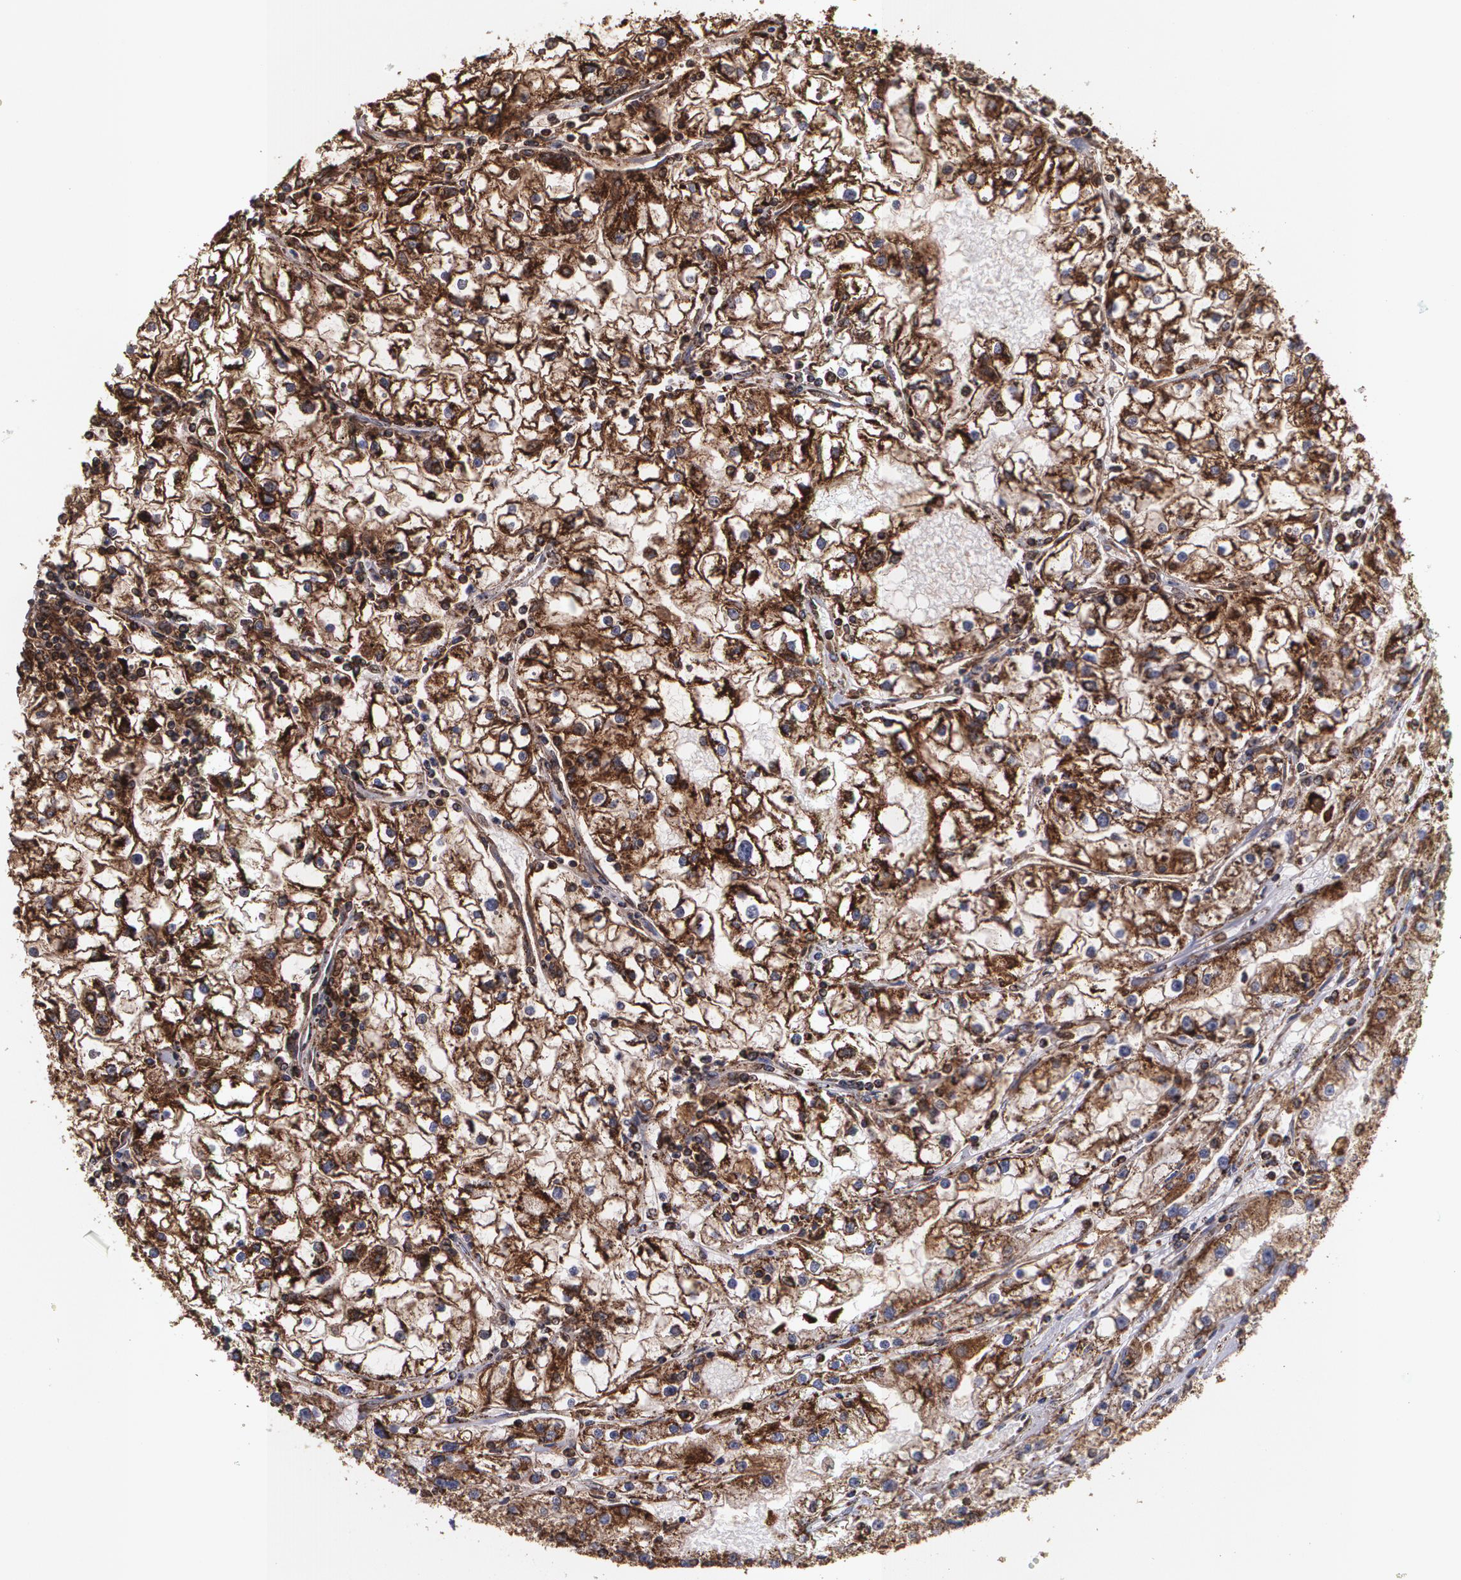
{"staining": {"intensity": "strong", "quantity": ">75%", "location": "cytoplasmic/membranous"}, "tissue": "renal cancer", "cell_type": "Tumor cells", "image_type": "cancer", "snomed": [{"axis": "morphology", "description": "Adenocarcinoma, NOS"}, {"axis": "topography", "description": "Kidney"}], "caption": "IHC (DAB (3,3'-diaminobenzidine)) staining of adenocarcinoma (renal) demonstrates strong cytoplasmic/membranous protein expression in about >75% of tumor cells.", "gene": "HSPD1", "patient": {"sex": "male", "age": 56}}